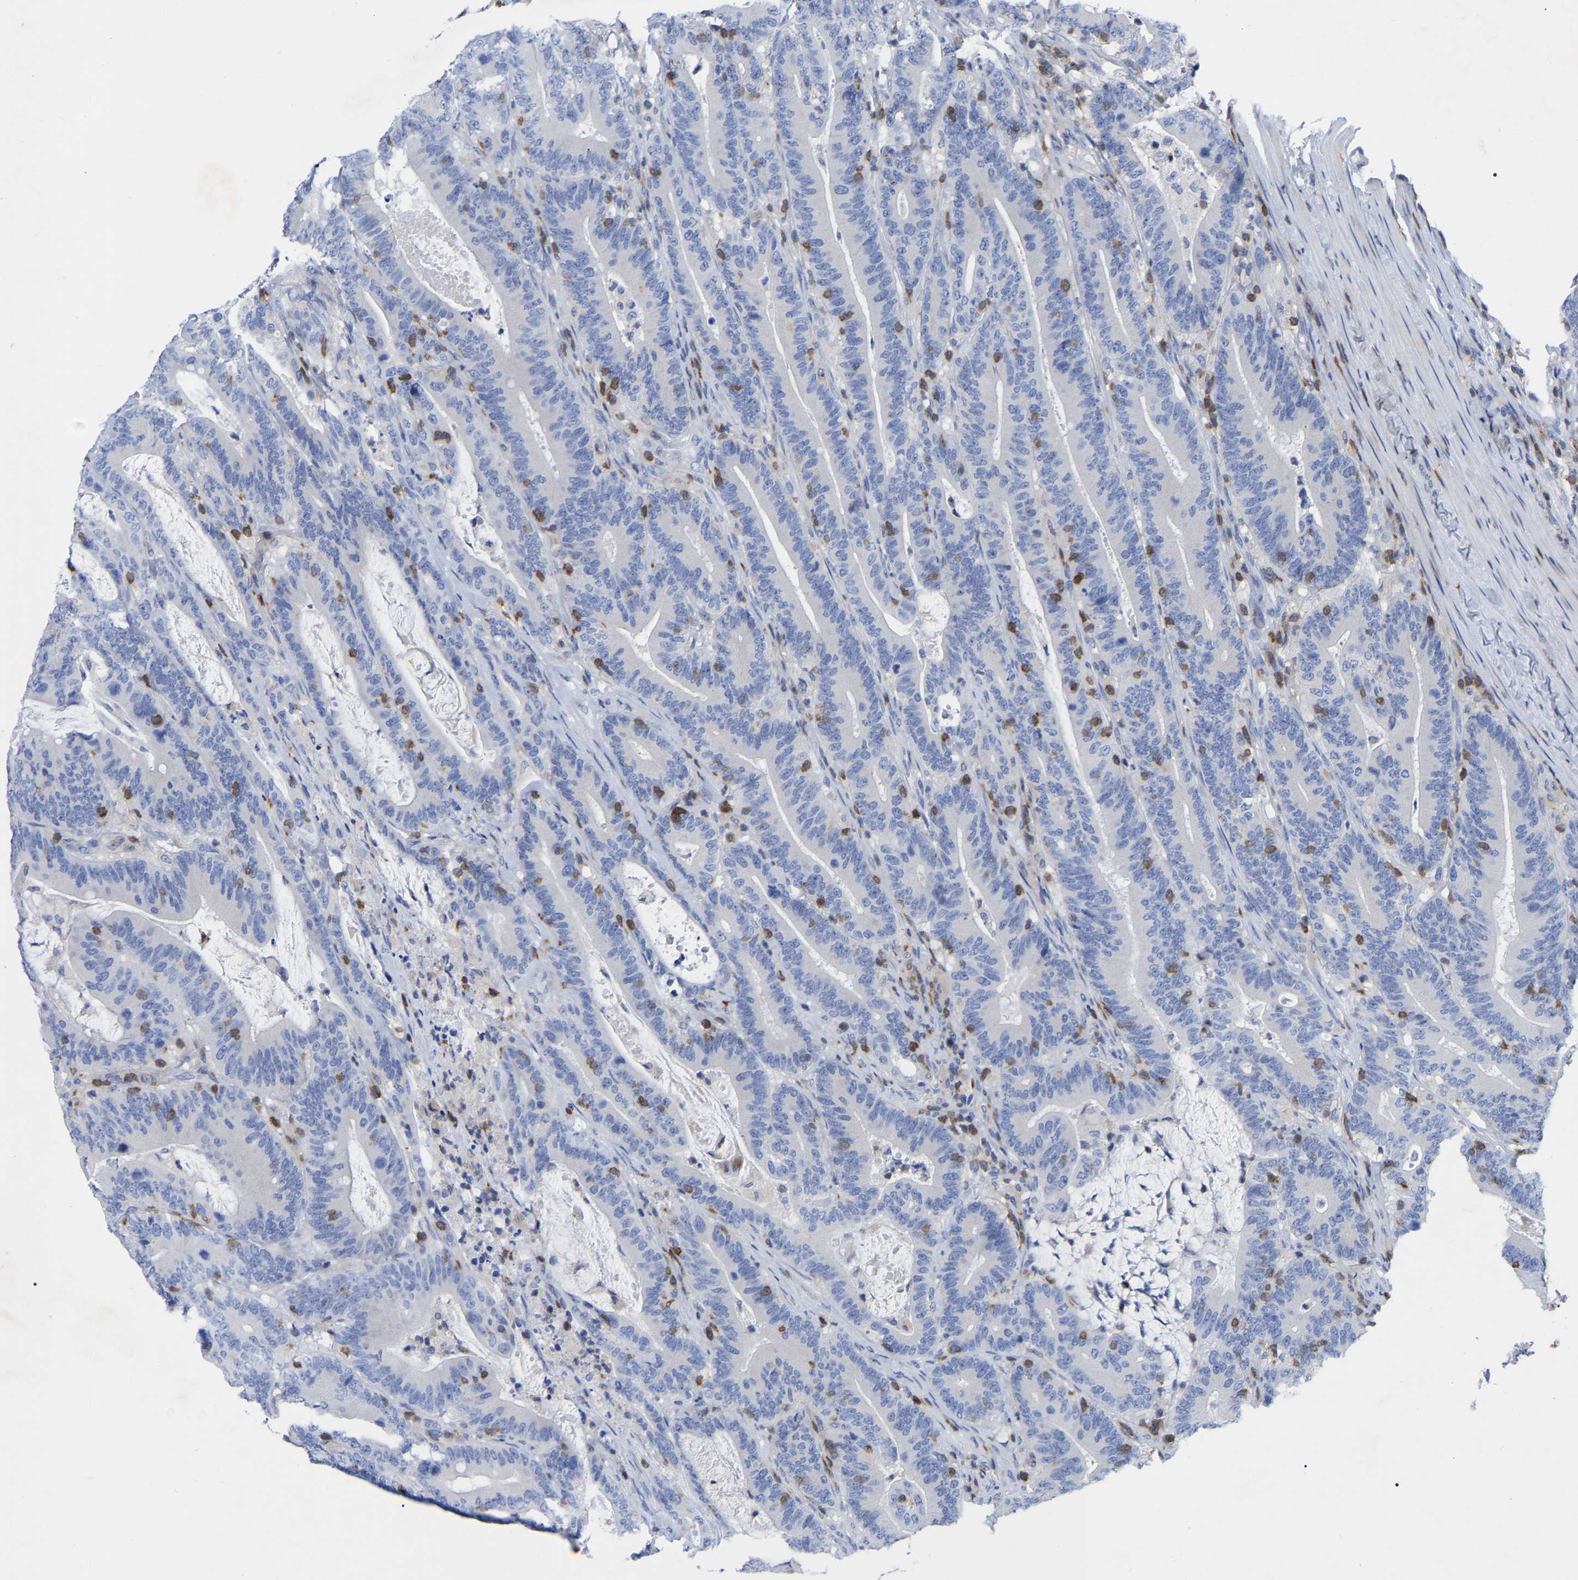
{"staining": {"intensity": "negative", "quantity": "none", "location": "none"}, "tissue": "colorectal cancer", "cell_type": "Tumor cells", "image_type": "cancer", "snomed": [{"axis": "morphology", "description": "Adenocarcinoma, NOS"}, {"axis": "topography", "description": "Colon"}], "caption": "Tumor cells show no significant staining in colorectal cancer.", "gene": "PTPN7", "patient": {"sex": "female", "age": 66}}